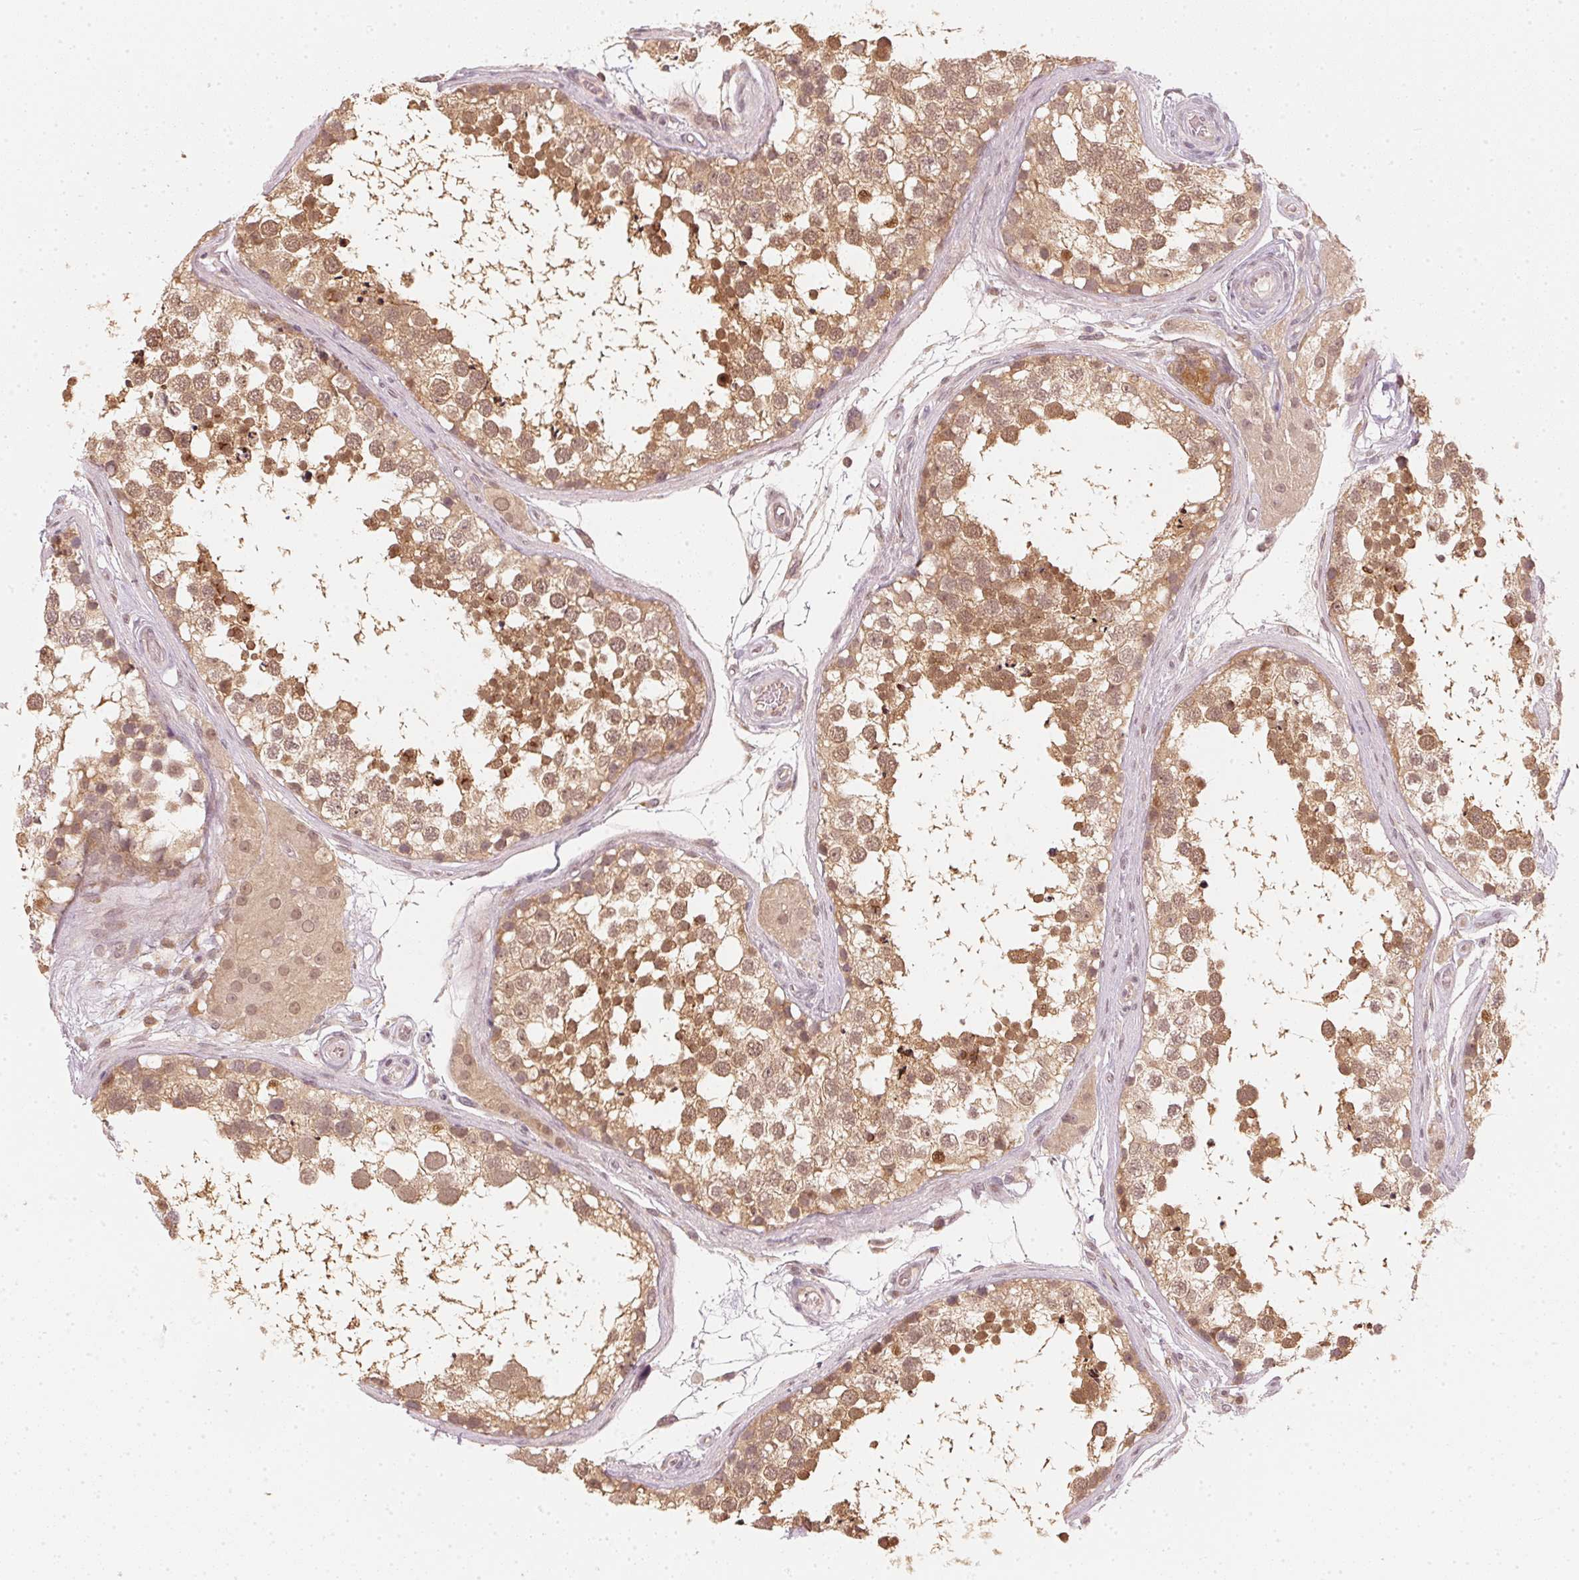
{"staining": {"intensity": "moderate", "quantity": ">75%", "location": "cytoplasmic/membranous,nuclear"}, "tissue": "testis", "cell_type": "Cells in seminiferous ducts", "image_type": "normal", "snomed": [{"axis": "morphology", "description": "Normal tissue, NOS"}, {"axis": "morphology", "description": "Seminoma, NOS"}, {"axis": "topography", "description": "Testis"}], "caption": "Immunohistochemistry (IHC) (DAB (3,3'-diaminobenzidine)) staining of normal human testis demonstrates moderate cytoplasmic/membranous,nuclear protein expression in approximately >75% of cells in seminiferous ducts. The staining was performed using DAB to visualize the protein expression in brown, while the nuclei were stained in blue with hematoxylin (Magnification: 20x).", "gene": "UBE2L3", "patient": {"sex": "male", "age": 65}}